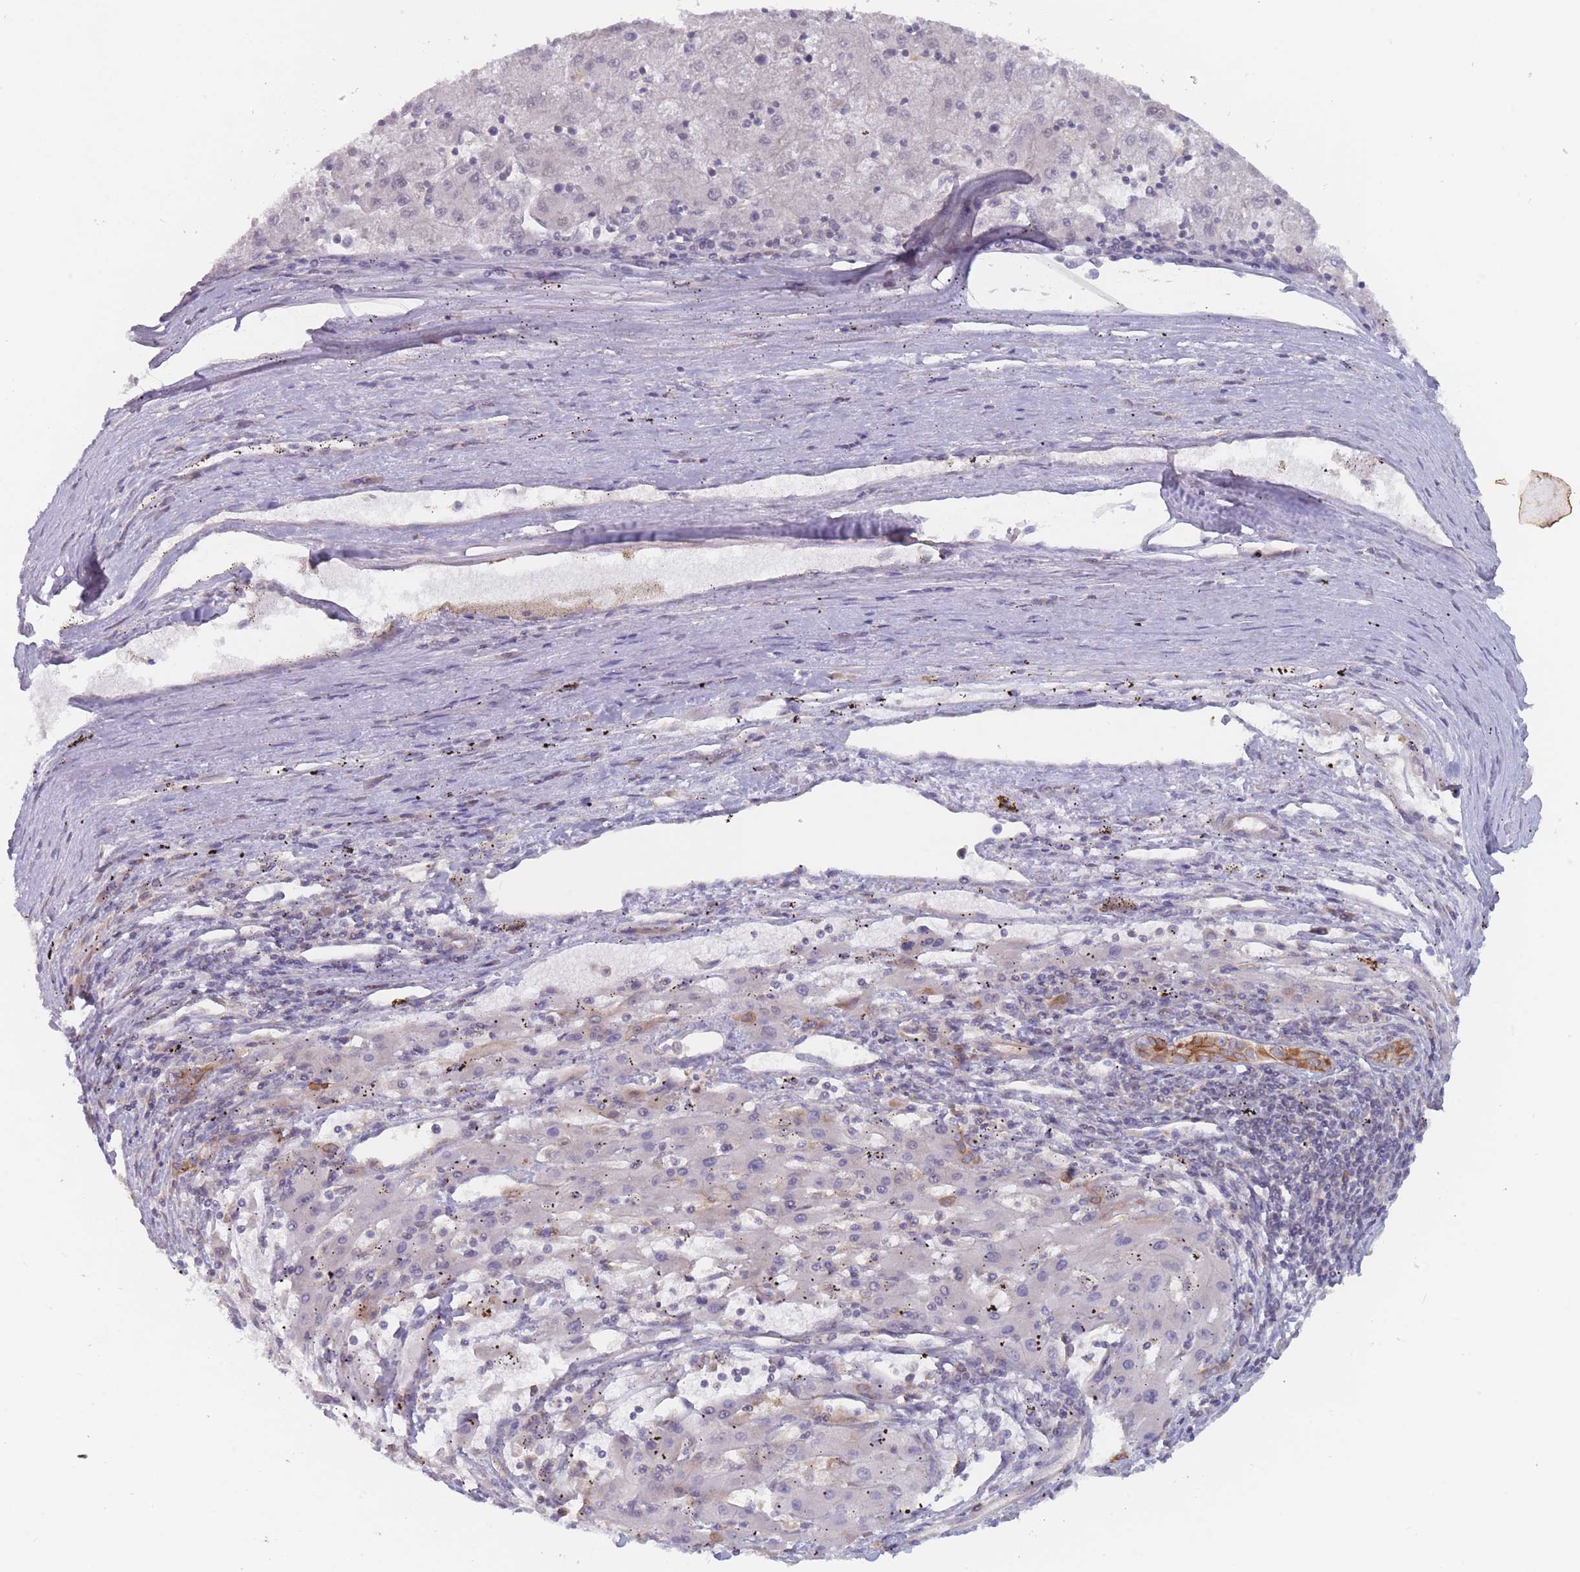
{"staining": {"intensity": "negative", "quantity": "none", "location": "none"}, "tissue": "liver cancer", "cell_type": "Tumor cells", "image_type": "cancer", "snomed": [{"axis": "morphology", "description": "Carcinoma, Hepatocellular, NOS"}, {"axis": "topography", "description": "Liver"}], "caption": "Micrograph shows no protein expression in tumor cells of liver cancer (hepatocellular carcinoma) tissue.", "gene": "EFCC1", "patient": {"sex": "male", "age": 72}}